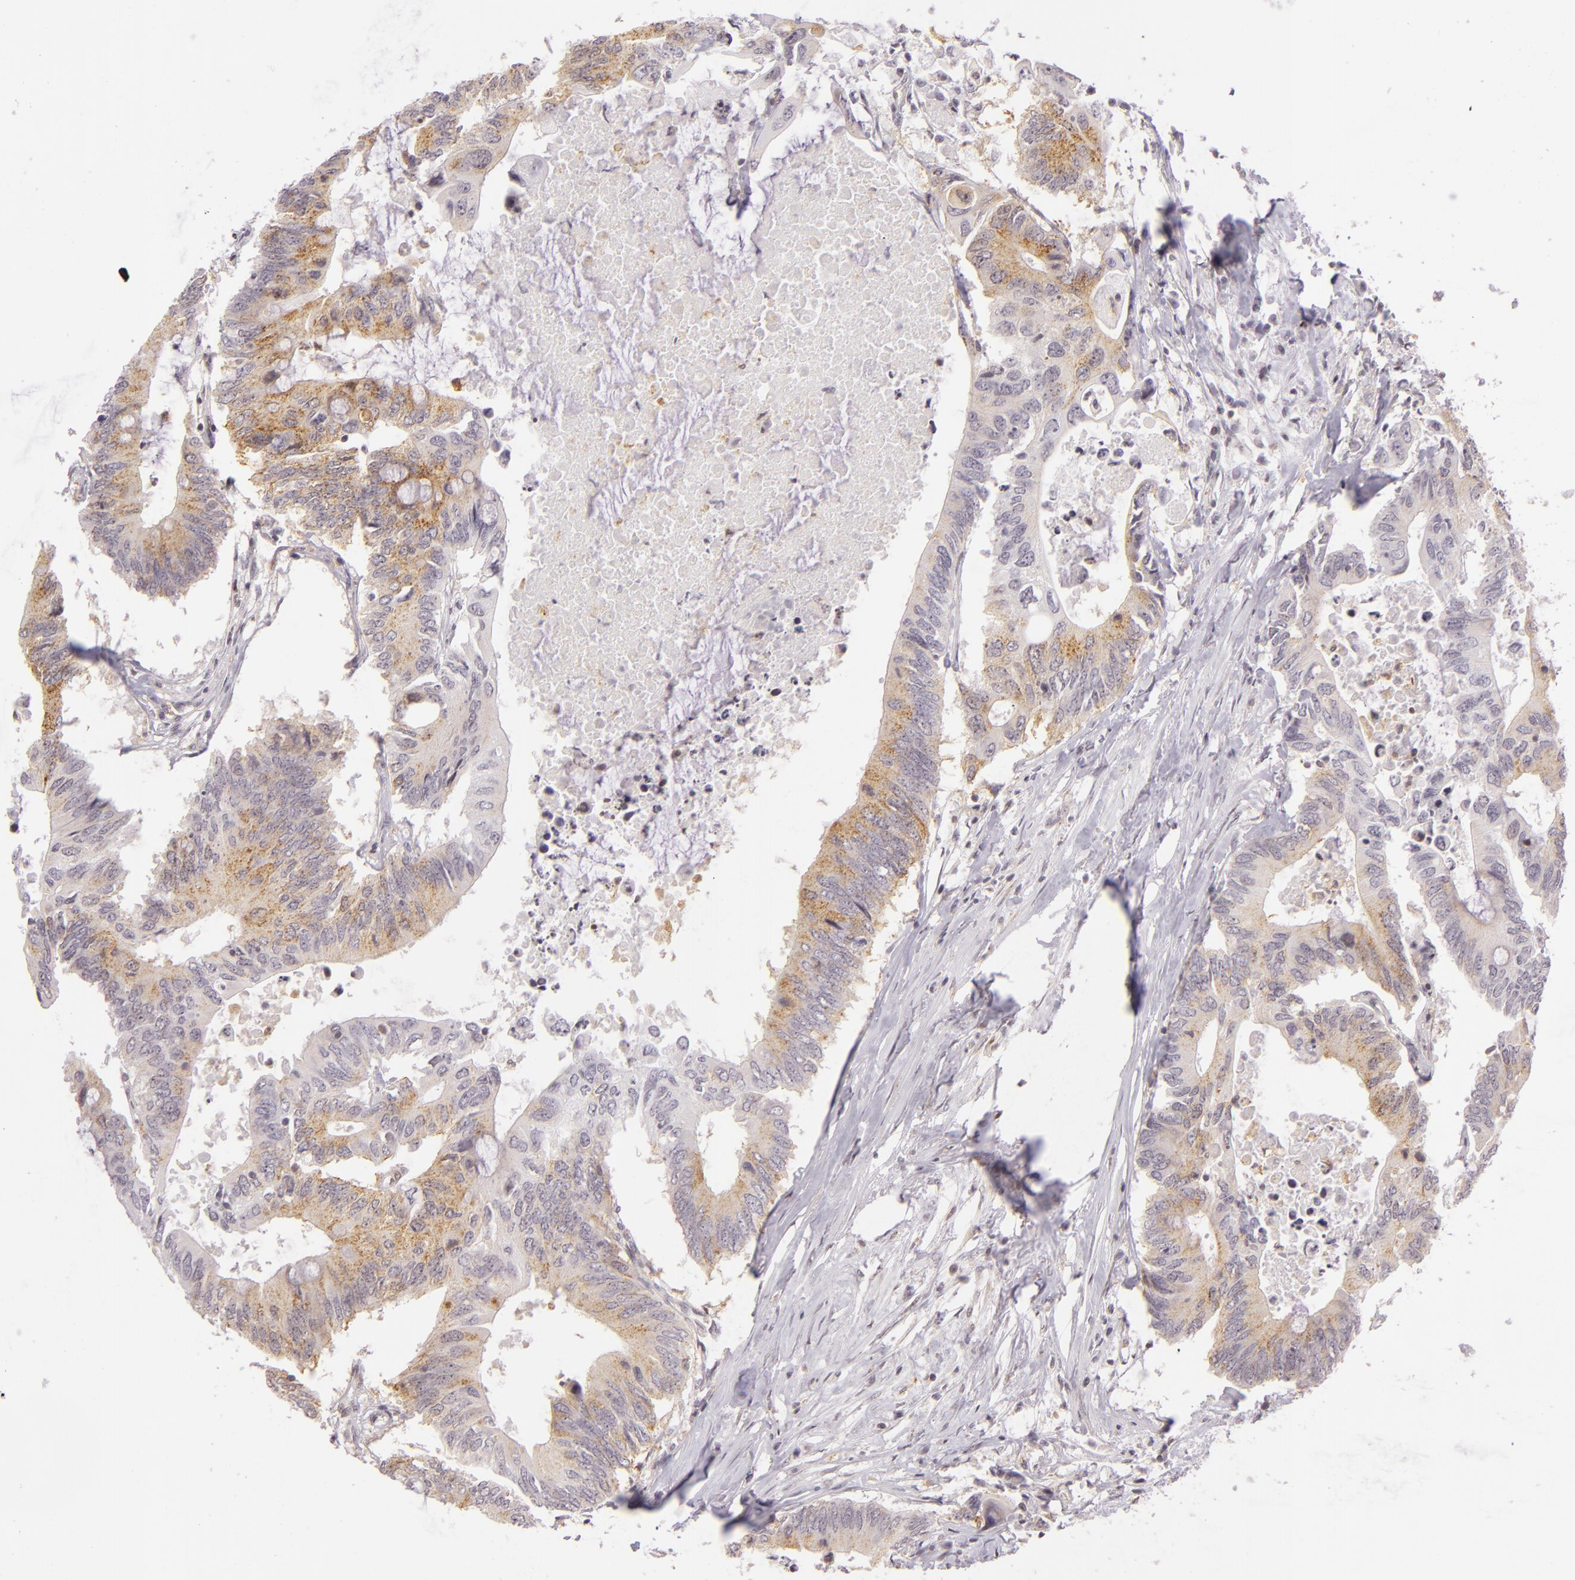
{"staining": {"intensity": "moderate", "quantity": "25%-75%", "location": "cytoplasmic/membranous,nuclear"}, "tissue": "colorectal cancer", "cell_type": "Tumor cells", "image_type": "cancer", "snomed": [{"axis": "morphology", "description": "Adenocarcinoma, NOS"}, {"axis": "topography", "description": "Colon"}], "caption": "Immunohistochemistry (IHC) of colorectal cancer (adenocarcinoma) reveals medium levels of moderate cytoplasmic/membranous and nuclear positivity in about 25%-75% of tumor cells.", "gene": "IMPDH1", "patient": {"sex": "male", "age": 71}}